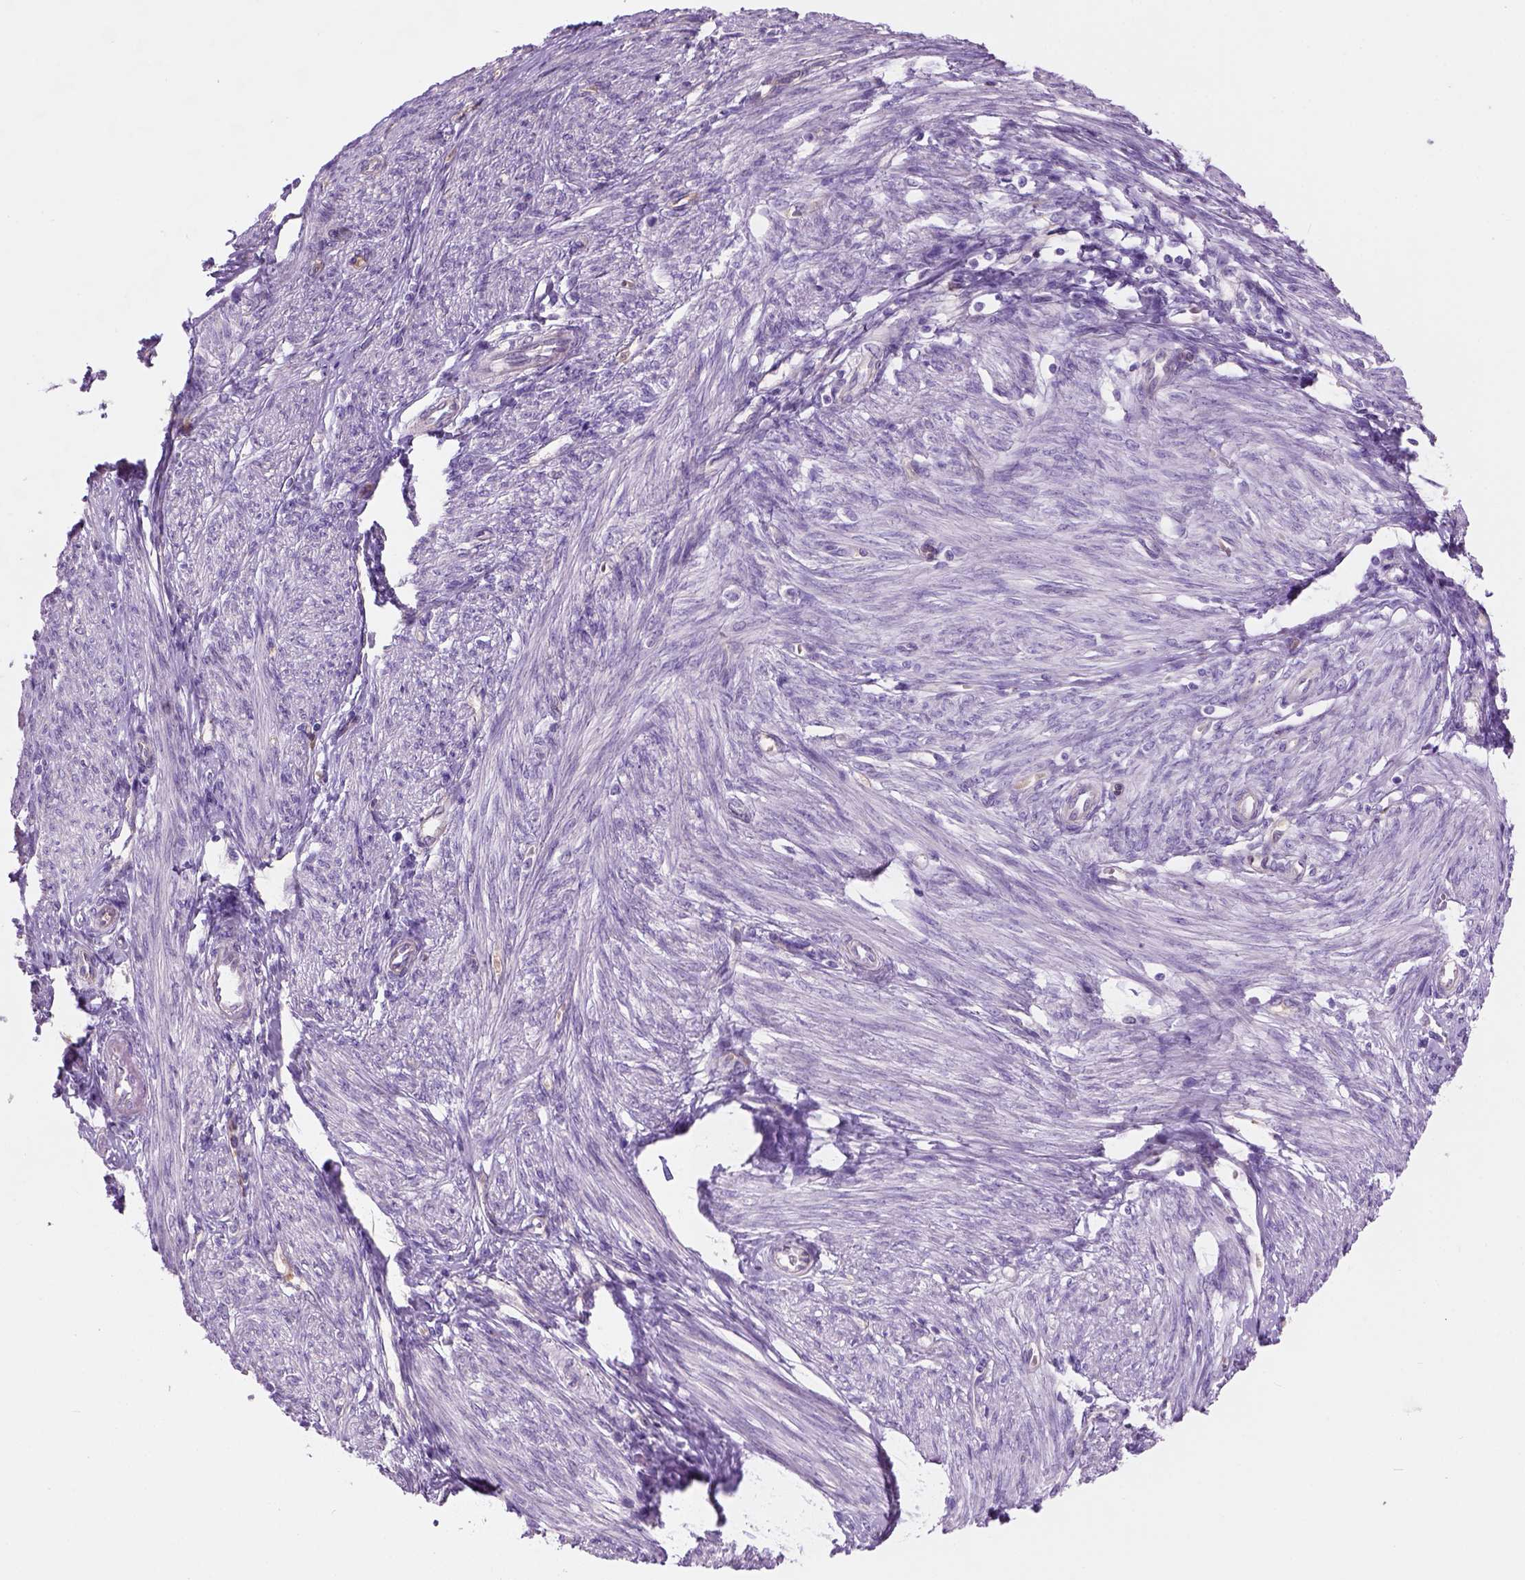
{"staining": {"intensity": "negative", "quantity": "none", "location": "none"}, "tissue": "endometrial cancer", "cell_type": "Tumor cells", "image_type": "cancer", "snomed": [{"axis": "morphology", "description": "Adenocarcinoma, NOS"}, {"axis": "topography", "description": "Endometrium"}], "caption": "DAB immunohistochemical staining of endometrial cancer (adenocarcinoma) reveals no significant staining in tumor cells.", "gene": "CD84", "patient": {"sex": "female", "age": 68}}